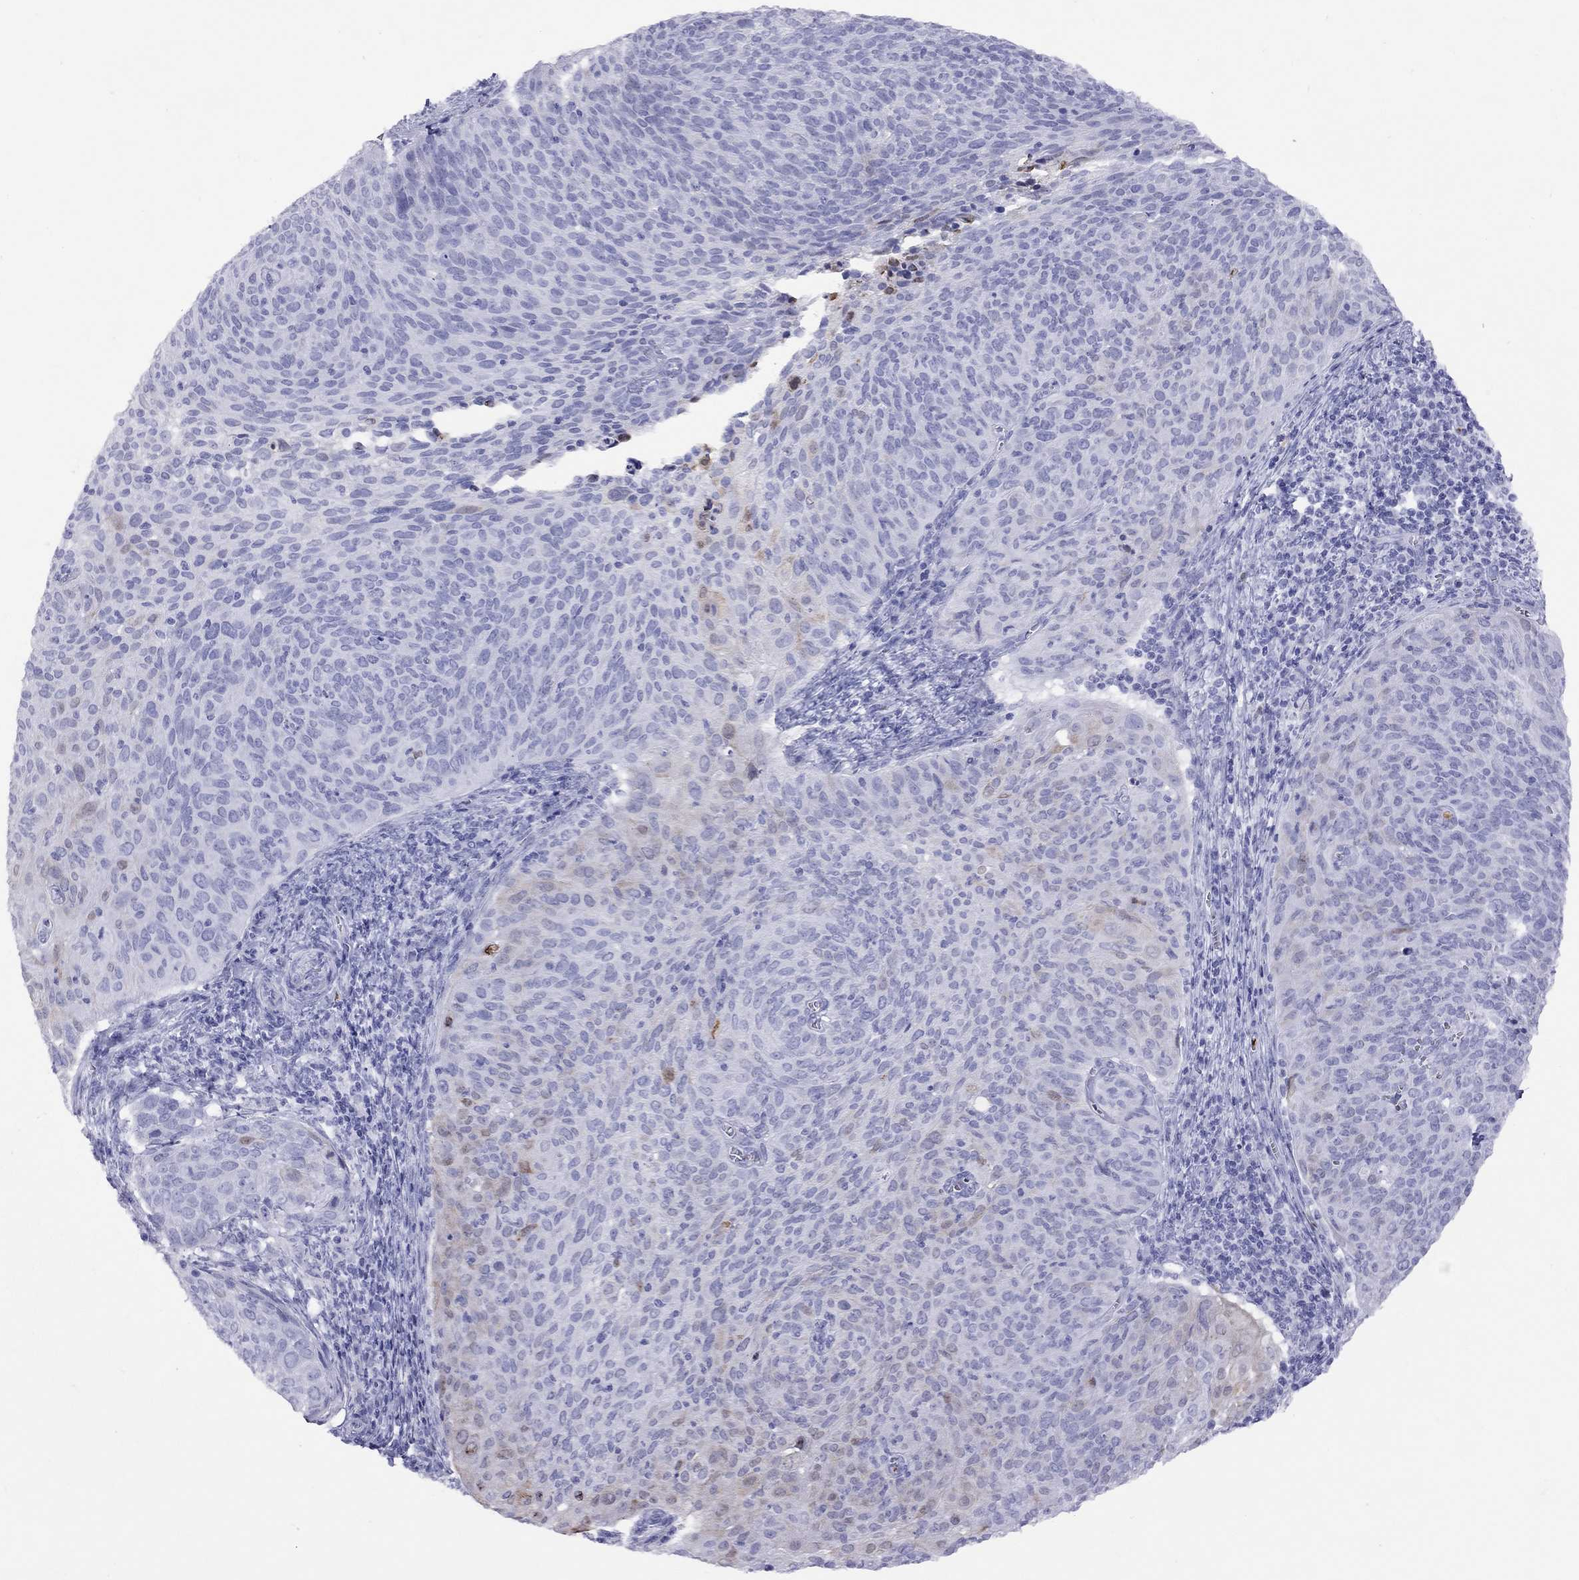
{"staining": {"intensity": "negative", "quantity": "none", "location": "none"}, "tissue": "cervical cancer", "cell_type": "Tumor cells", "image_type": "cancer", "snomed": [{"axis": "morphology", "description": "Squamous cell carcinoma, NOS"}, {"axis": "topography", "description": "Cervix"}], "caption": "Tumor cells are negative for protein expression in human squamous cell carcinoma (cervical).", "gene": "SLAMF1", "patient": {"sex": "female", "age": 39}}